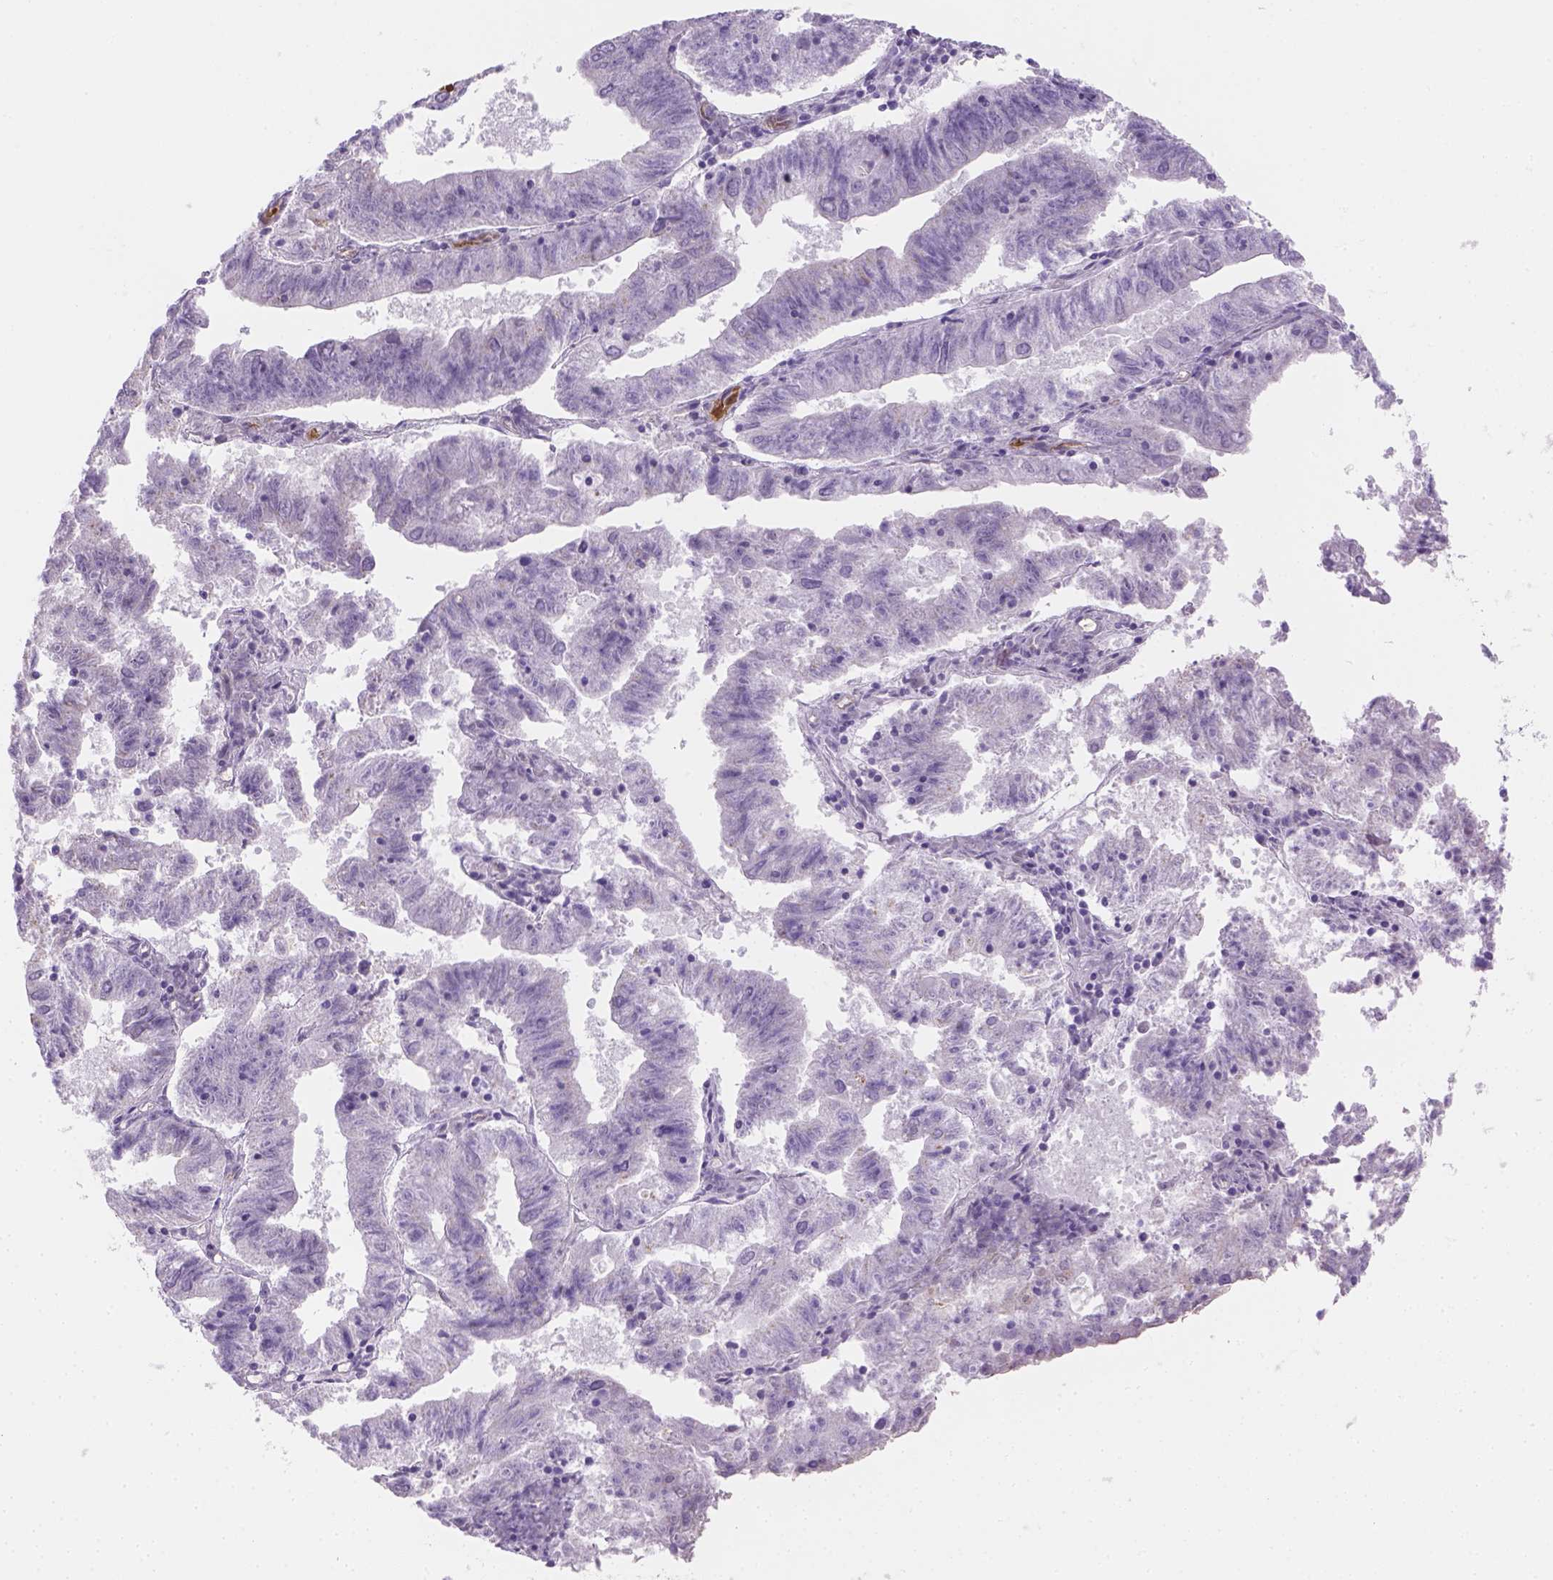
{"staining": {"intensity": "negative", "quantity": "none", "location": "none"}, "tissue": "endometrial cancer", "cell_type": "Tumor cells", "image_type": "cancer", "snomed": [{"axis": "morphology", "description": "Adenocarcinoma, NOS"}, {"axis": "topography", "description": "Endometrium"}], "caption": "A photomicrograph of human endometrial adenocarcinoma is negative for staining in tumor cells.", "gene": "CACNB1", "patient": {"sex": "female", "age": 82}}